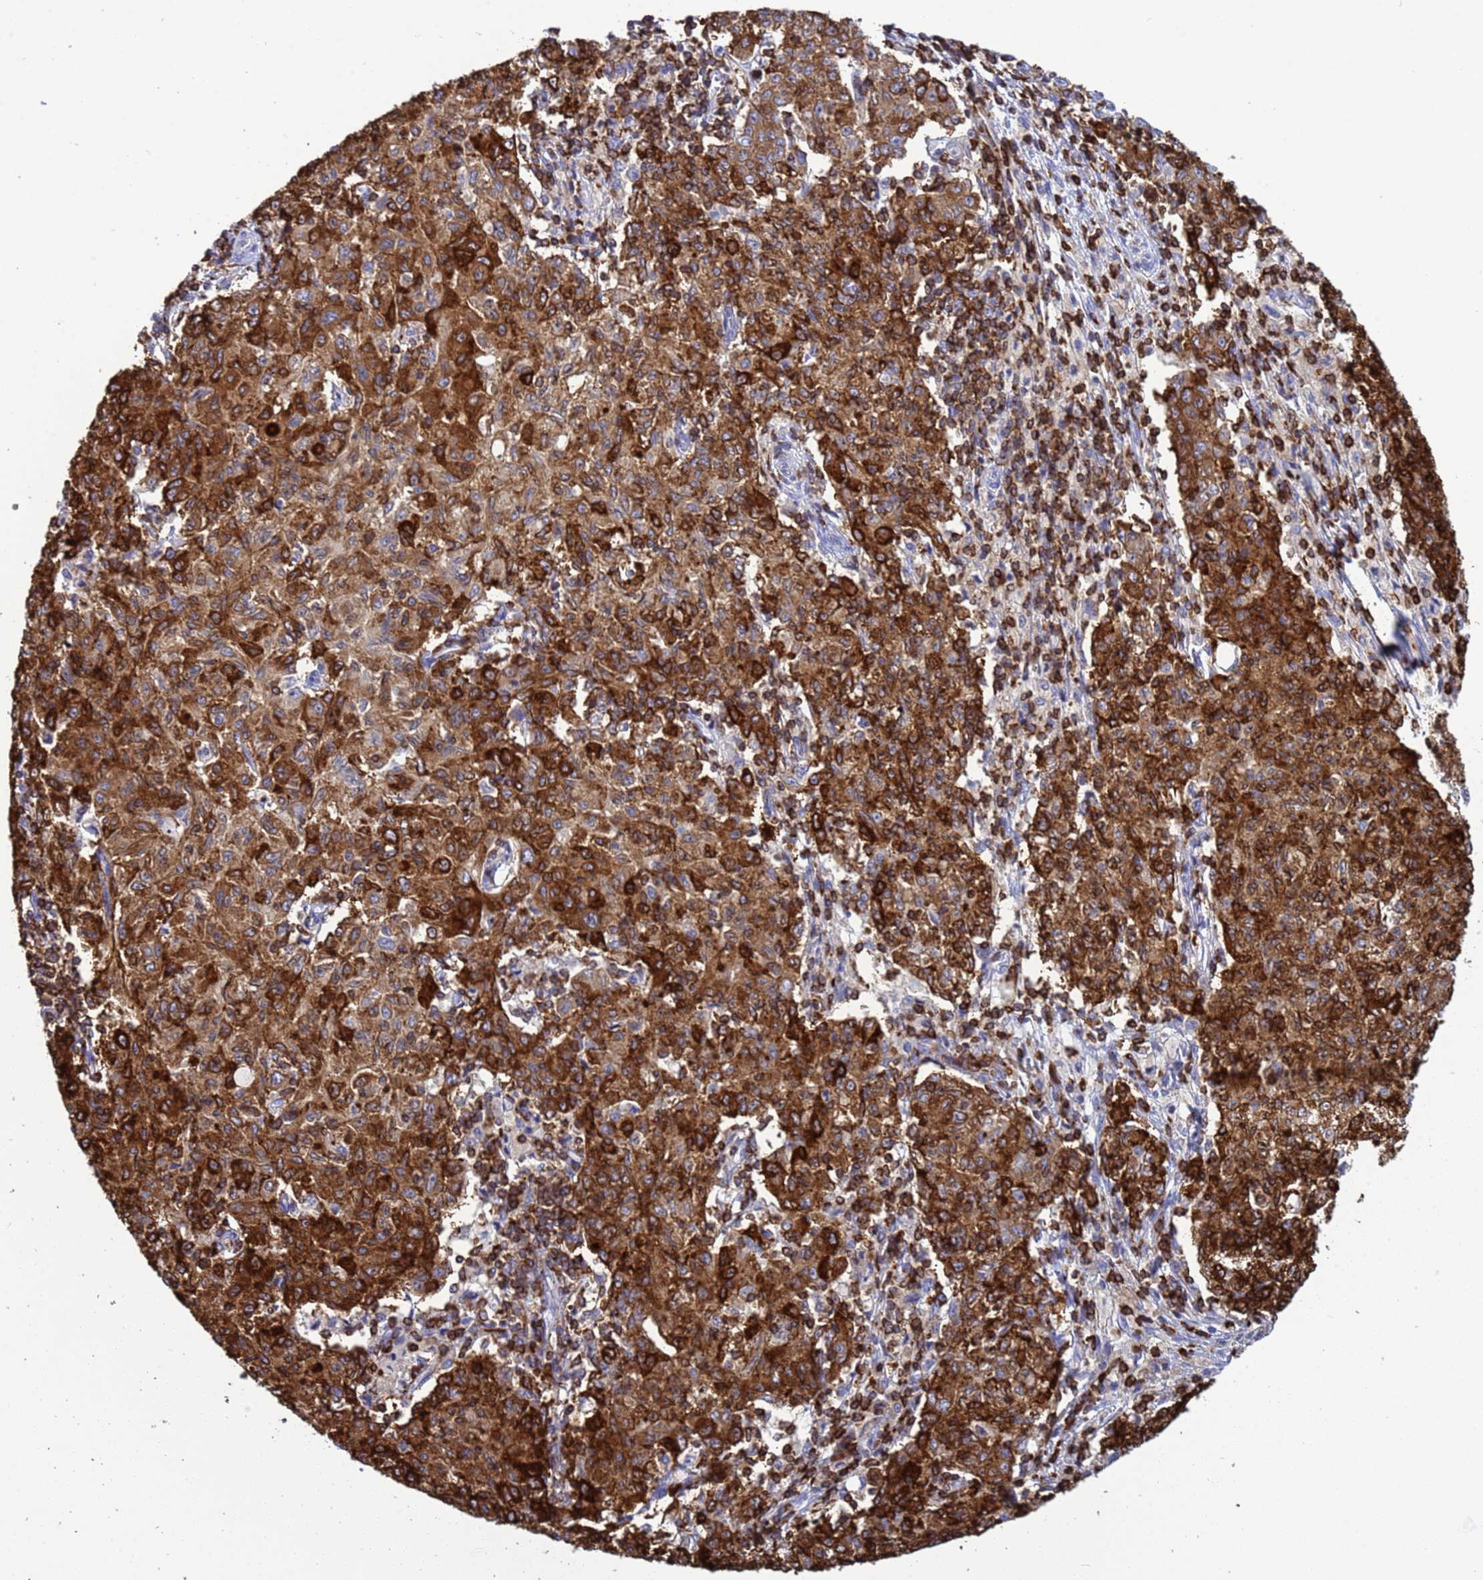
{"staining": {"intensity": "strong", "quantity": ">75%", "location": "cytoplasmic/membranous"}, "tissue": "ovarian cancer", "cell_type": "Tumor cells", "image_type": "cancer", "snomed": [{"axis": "morphology", "description": "Carcinoma, endometroid"}, {"axis": "topography", "description": "Ovary"}], "caption": "Human ovarian endometroid carcinoma stained with a protein marker displays strong staining in tumor cells.", "gene": "EZR", "patient": {"sex": "female", "age": 42}}